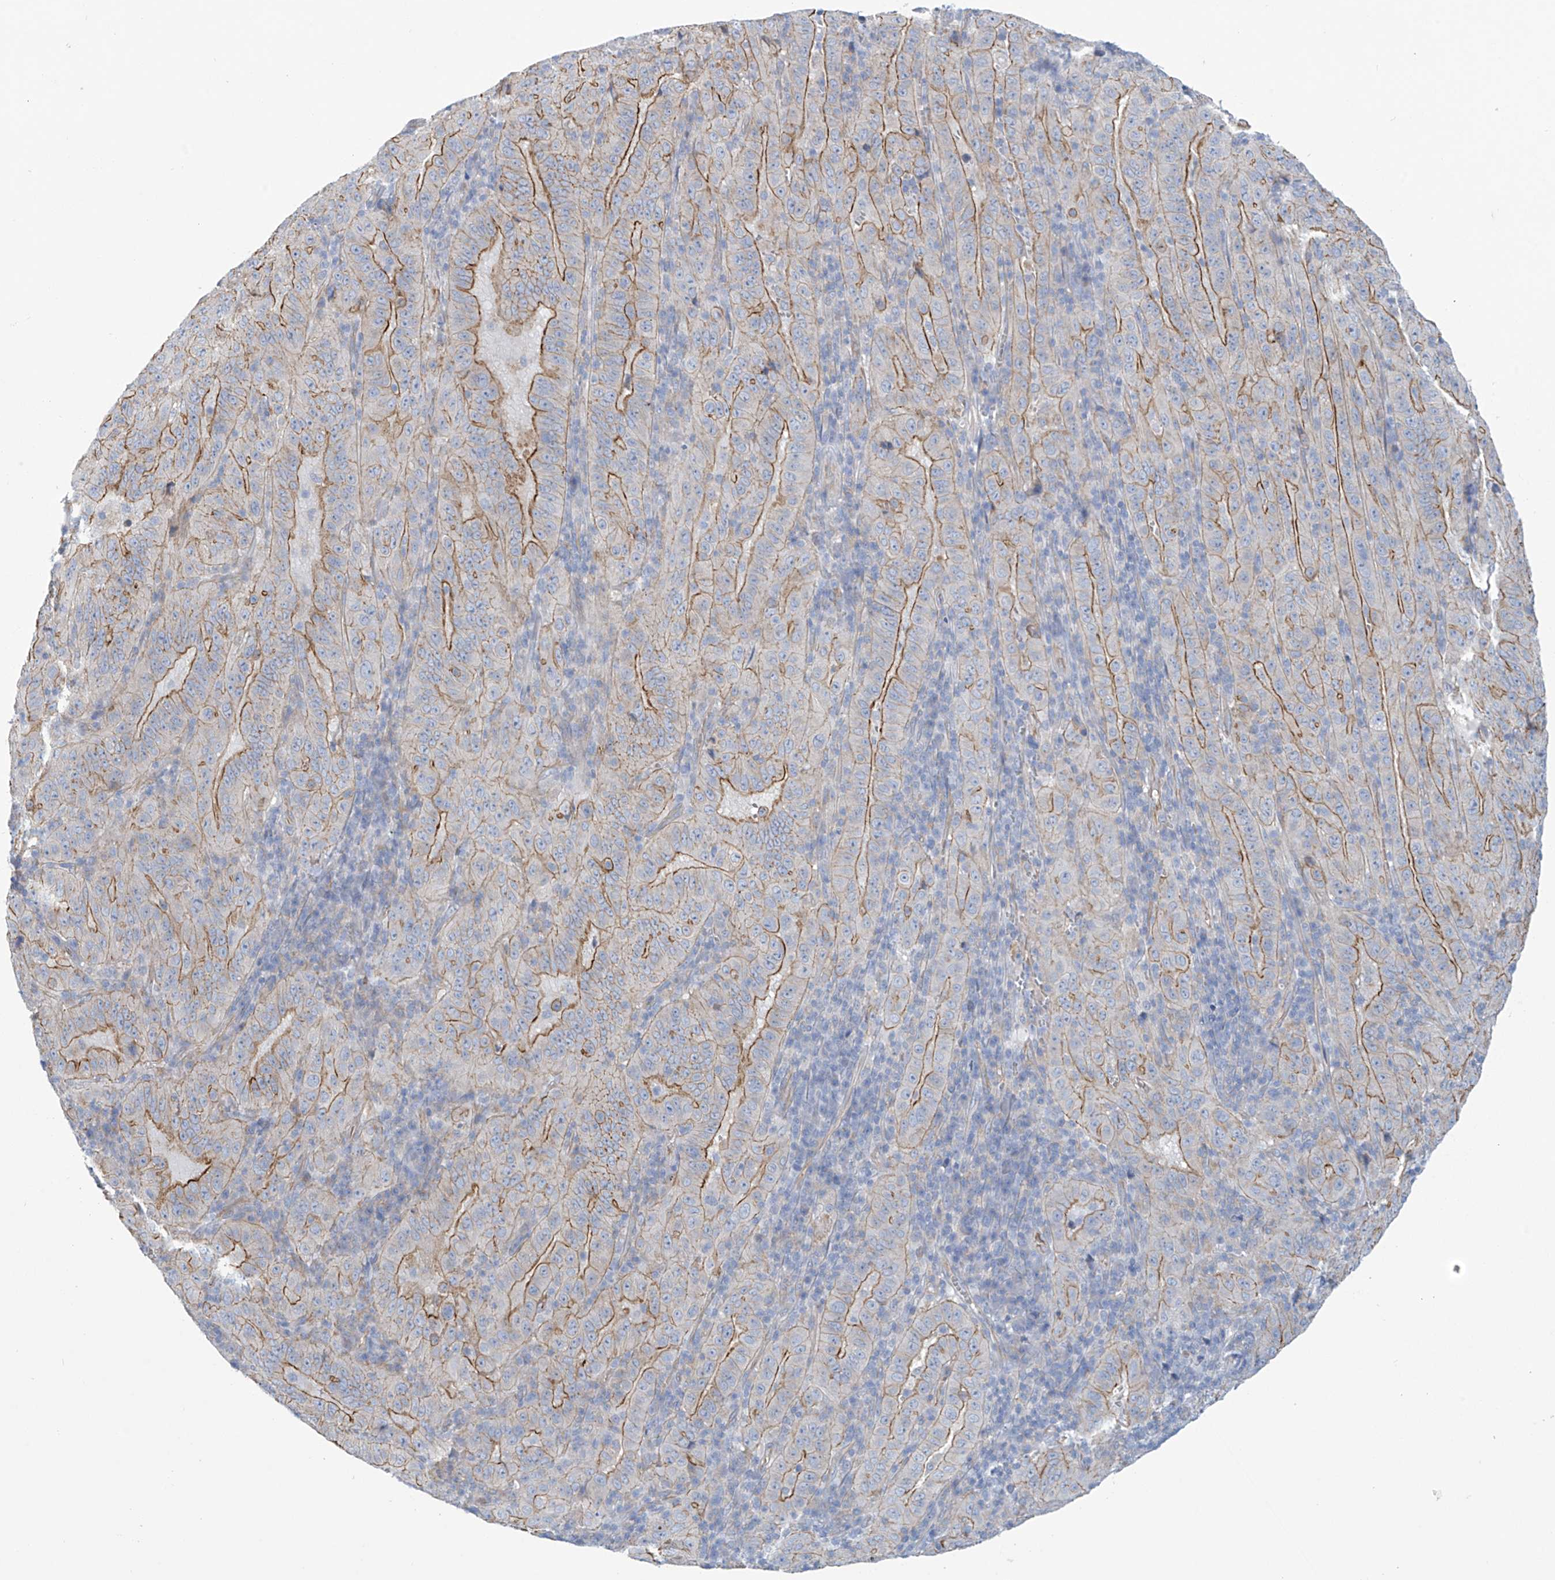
{"staining": {"intensity": "strong", "quantity": "25%-75%", "location": "cytoplasmic/membranous"}, "tissue": "pancreatic cancer", "cell_type": "Tumor cells", "image_type": "cancer", "snomed": [{"axis": "morphology", "description": "Adenocarcinoma, NOS"}, {"axis": "topography", "description": "Pancreas"}], "caption": "DAB immunohistochemical staining of adenocarcinoma (pancreatic) reveals strong cytoplasmic/membranous protein expression in about 25%-75% of tumor cells.", "gene": "ABHD13", "patient": {"sex": "male", "age": 63}}